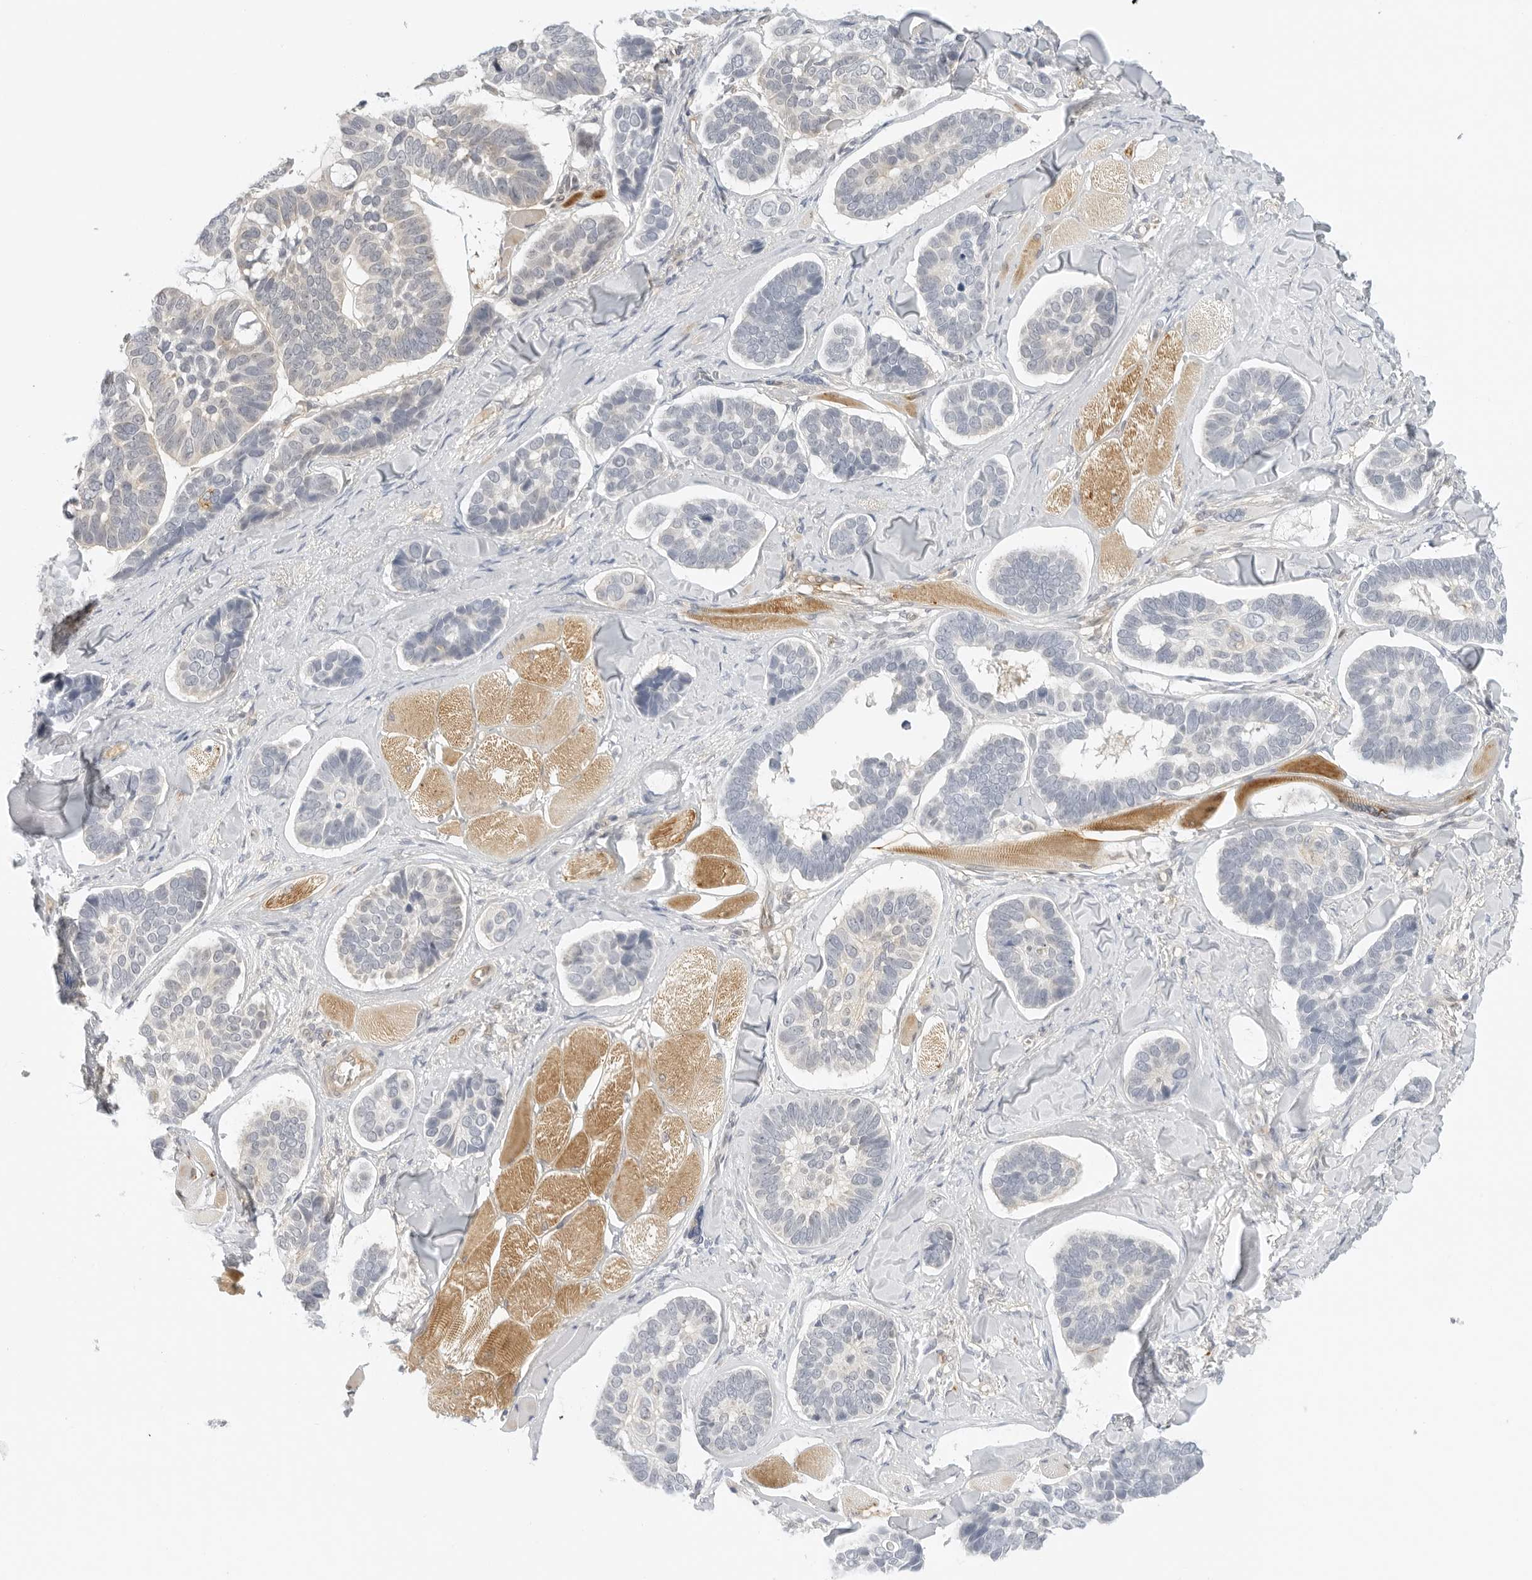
{"staining": {"intensity": "negative", "quantity": "none", "location": "none"}, "tissue": "skin cancer", "cell_type": "Tumor cells", "image_type": "cancer", "snomed": [{"axis": "morphology", "description": "Basal cell carcinoma"}, {"axis": "topography", "description": "Skin"}], "caption": "A photomicrograph of human skin basal cell carcinoma is negative for staining in tumor cells. The staining is performed using DAB brown chromogen with nuclei counter-stained in using hematoxylin.", "gene": "OSCP1", "patient": {"sex": "male", "age": 62}}